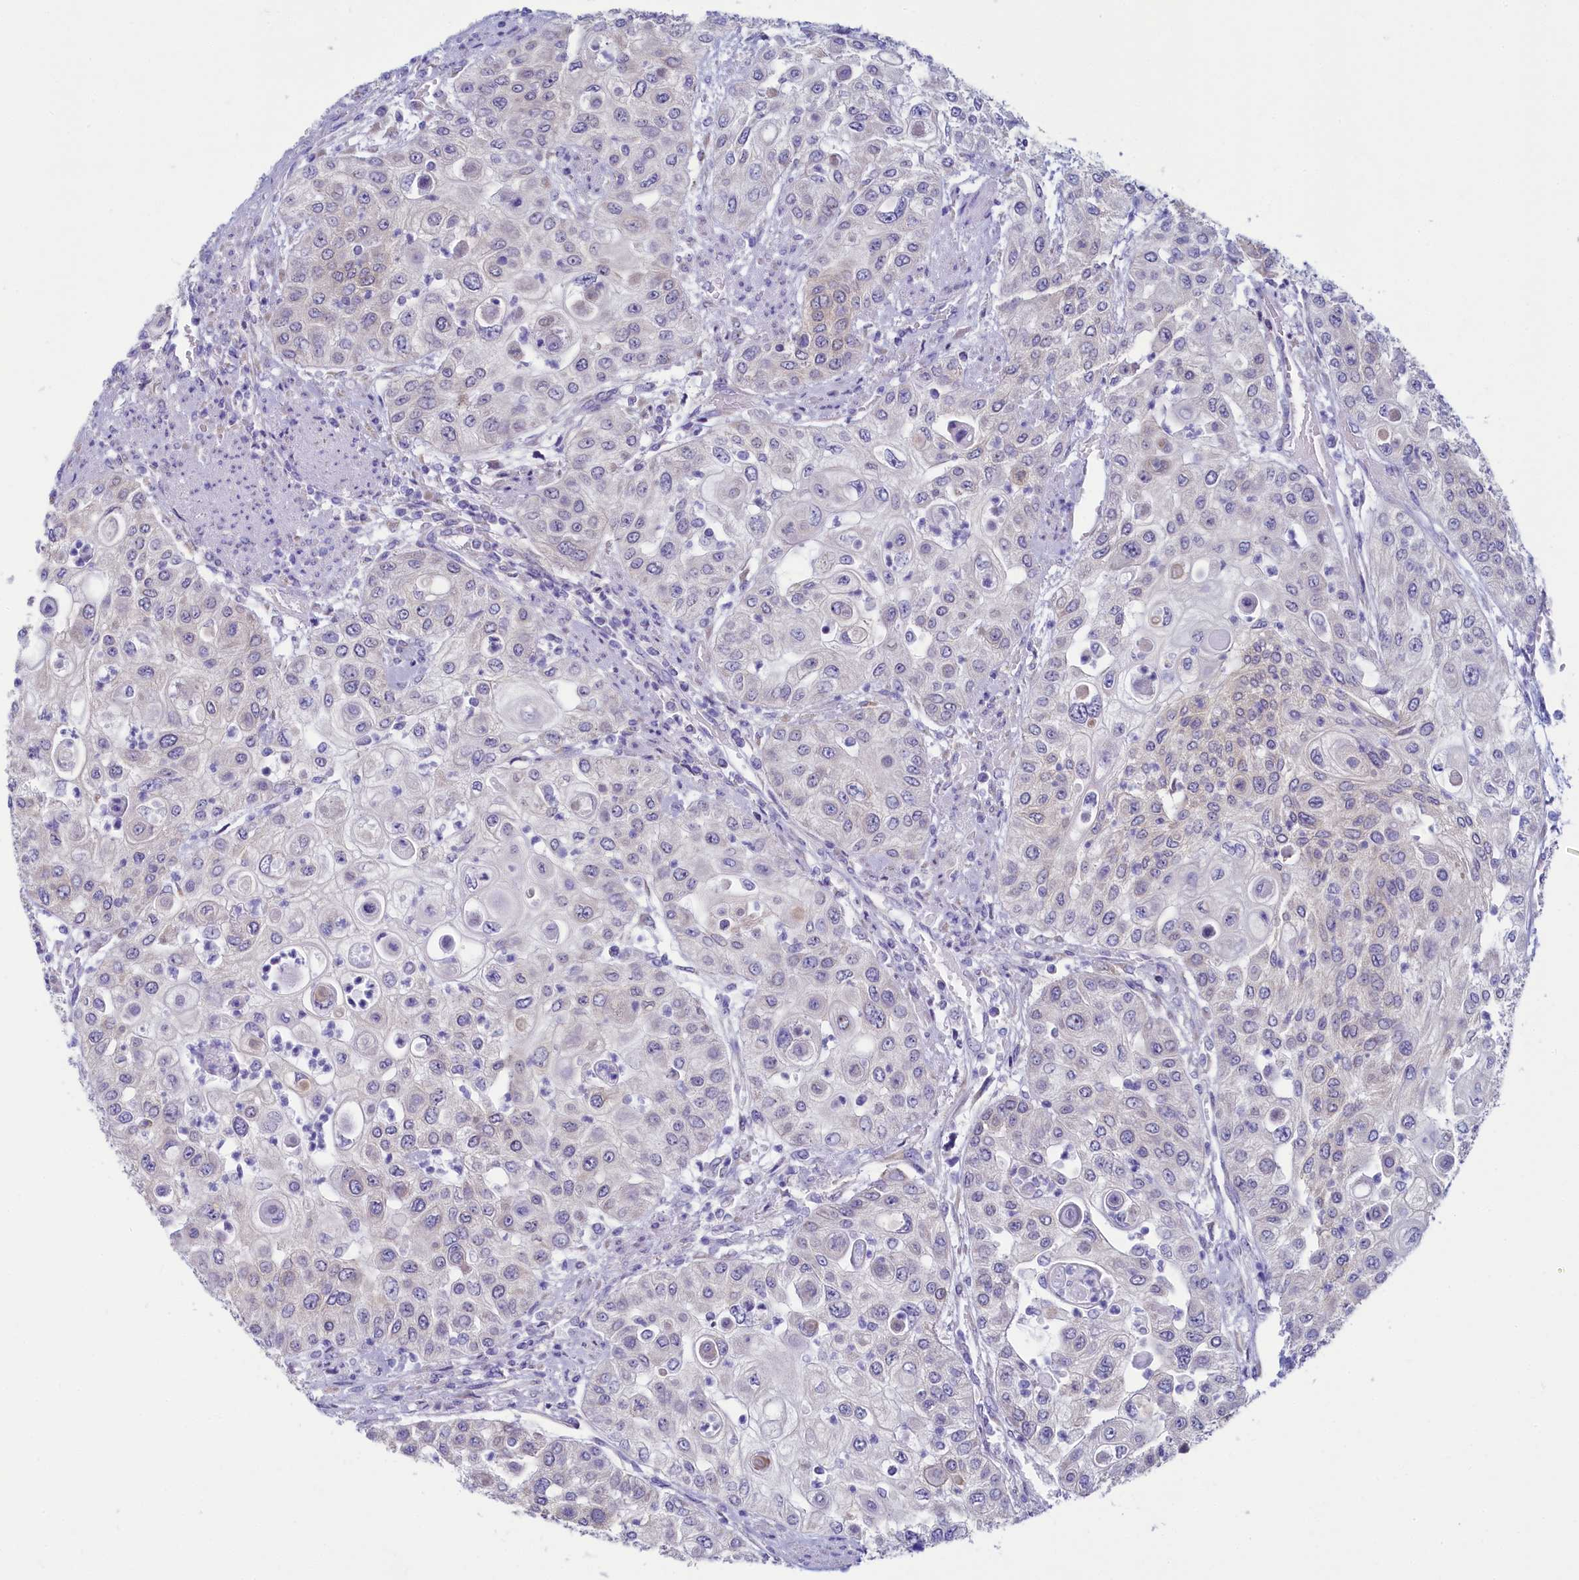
{"staining": {"intensity": "negative", "quantity": "none", "location": "none"}, "tissue": "urothelial cancer", "cell_type": "Tumor cells", "image_type": "cancer", "snomed": [{"axis": "morphology", "description": "Urothelial carcinoma, High grade"}, {"axis": "topography", "description": "Urinary bladder"}], "caption": "Histopathology image shows no significant protein positivity in tumor cells of high-grade urothelial carcinoma.", "gene": "SKA3", "patient": {"sex": "female", "age": 79}}